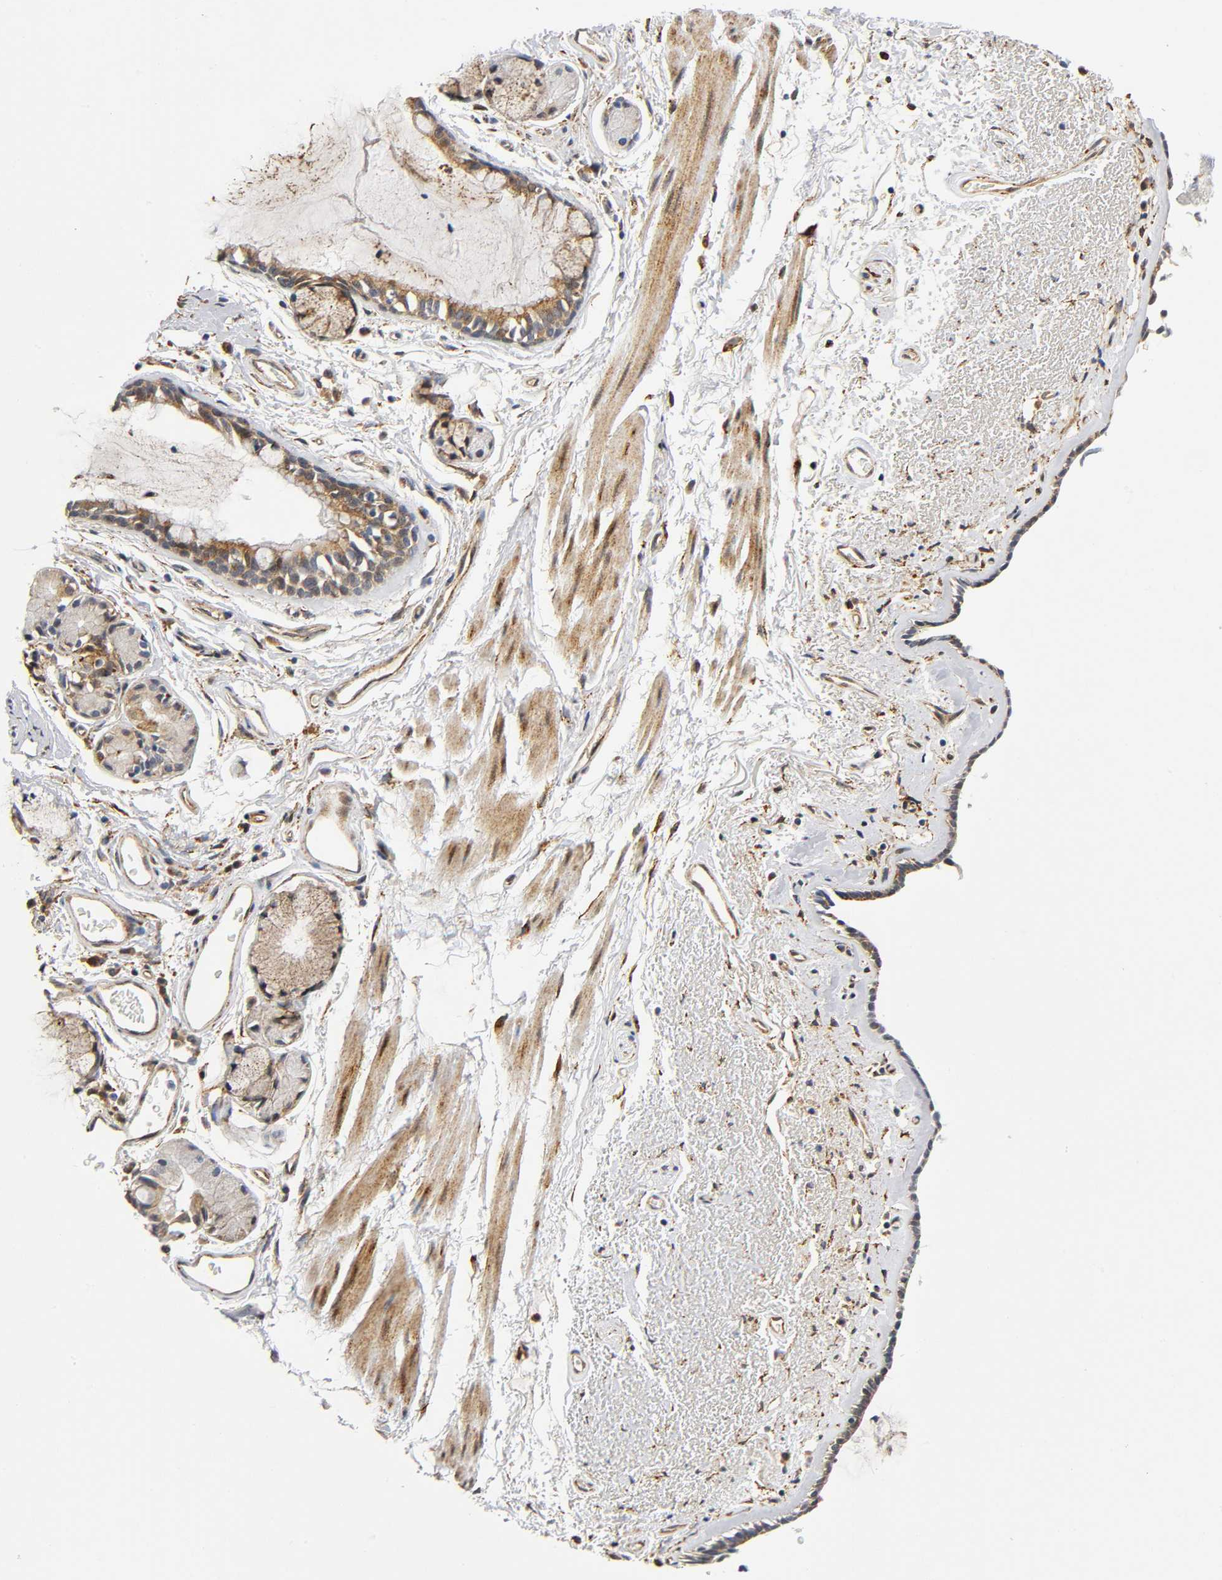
{"staining": {"intensity": "moderate", "quantity": ">75%", "location": "cytoplasmic/membranous"}, "tissue": "bronchus", "cell_type": "Respiratory epithelial cells", "image_type": "normal", "snomed": [{"axis": "morphology", "description": "Normal tissue, NOS"}, {"axis": "morphology", "description": "Adenocarcinoma, NOS"}, {"axis": "topography", "description": "Bronchus"}, {"axis": "topography", "description": "Lung"}], "caption": "Immunohistochemistry (IHC) (DAB (3,3'-diaminobenzidine)) staining of unremarkable human bronchus displays moderate cytoplasmic/membranous protein expression in about >75% of respiratory epithelial cells.", "gene": "SOS2", "patient": {"sex": "male", "age": 71}}